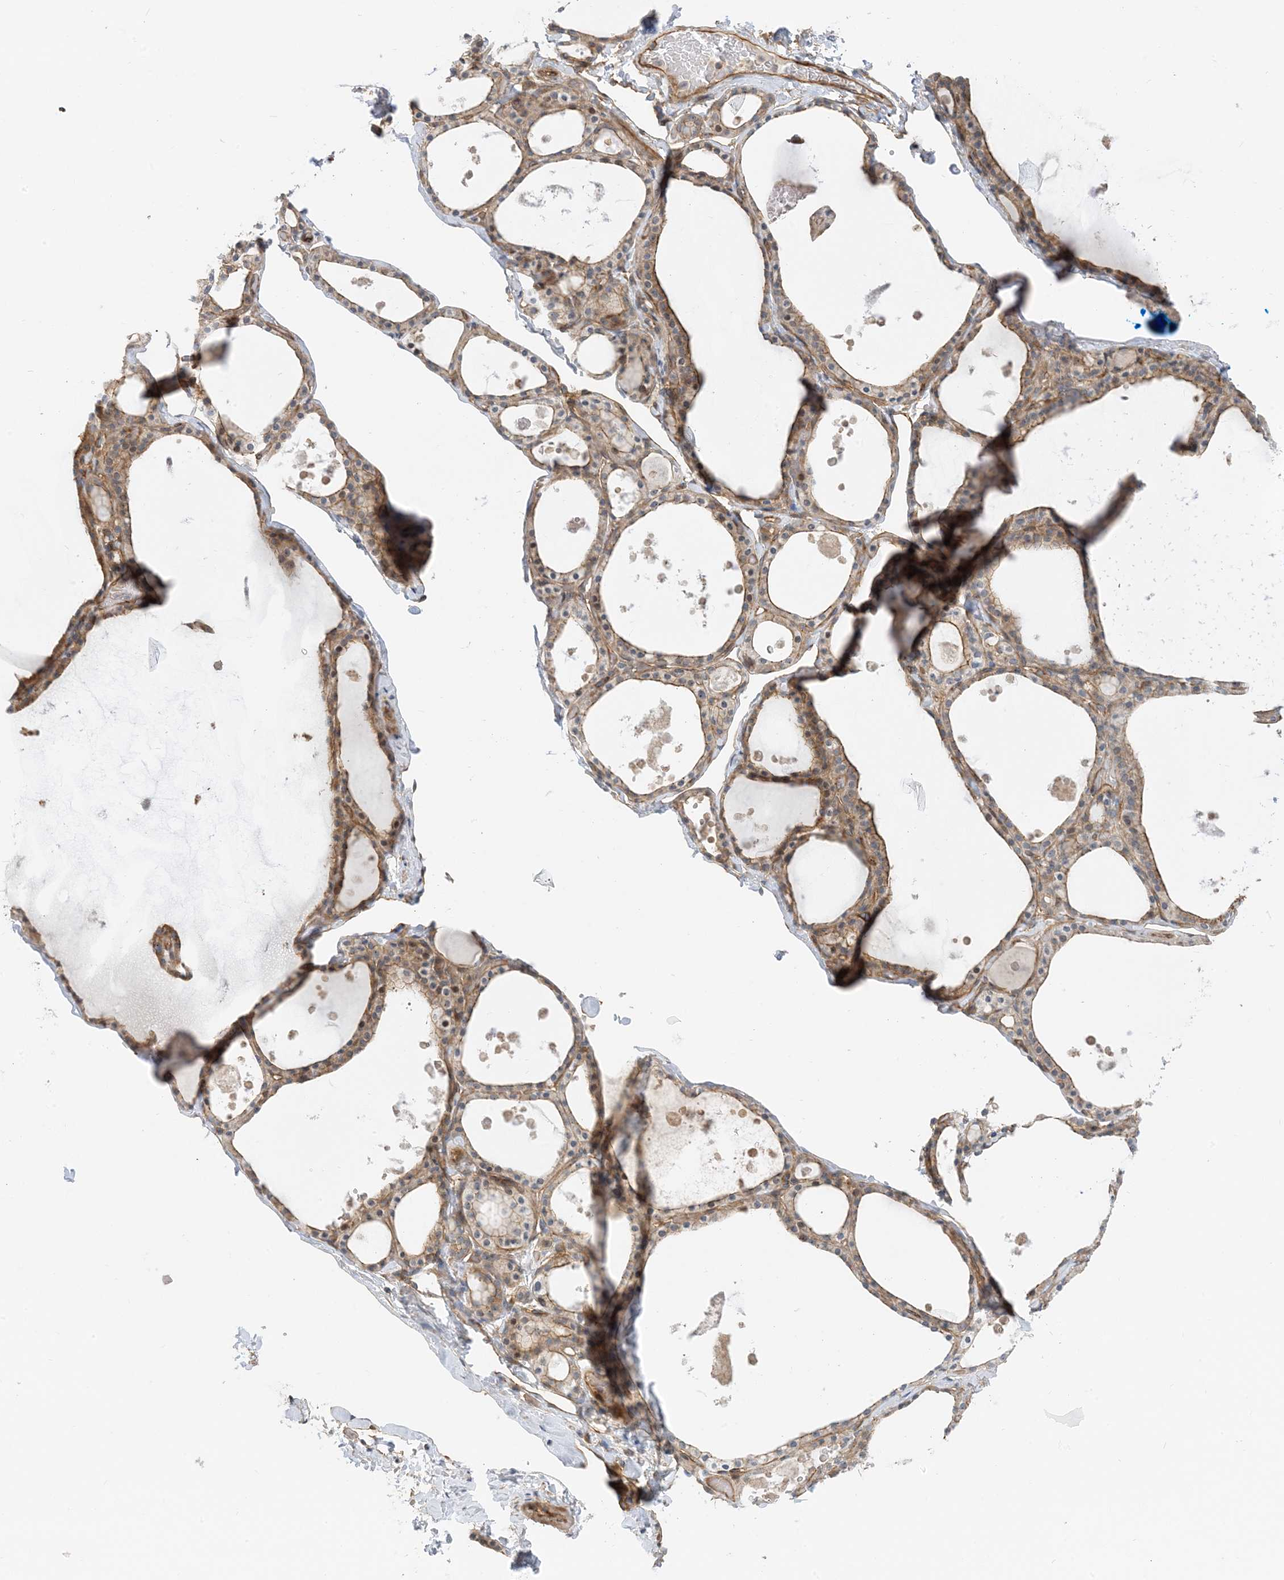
{"staining": {"intensity": "moderate", "quantity": "25%-75%", "location": "cytoplasmic/membranous"}, "tissue": "thyroid gland", "cell_type": "Glandular cells", "image_type": "normal", "snomed": [{"axis": "morphology", "description": "Normal tissue, NOS"}, {"axis": "topography", "description": "Thyroid gland"}], "caption": "Unremarkable thyroid gland demonstrates moderate cytoplasmic/membranous positivity in about 25%-75% of glandular cells, visualized by immunohistochemistry. (Stains: DAB in brown, nuclei in blue, Microscopy: brightfield microscopy at high magnification).", "gene": "MYL5", "patient": {"sex": "male", "age": 56}}